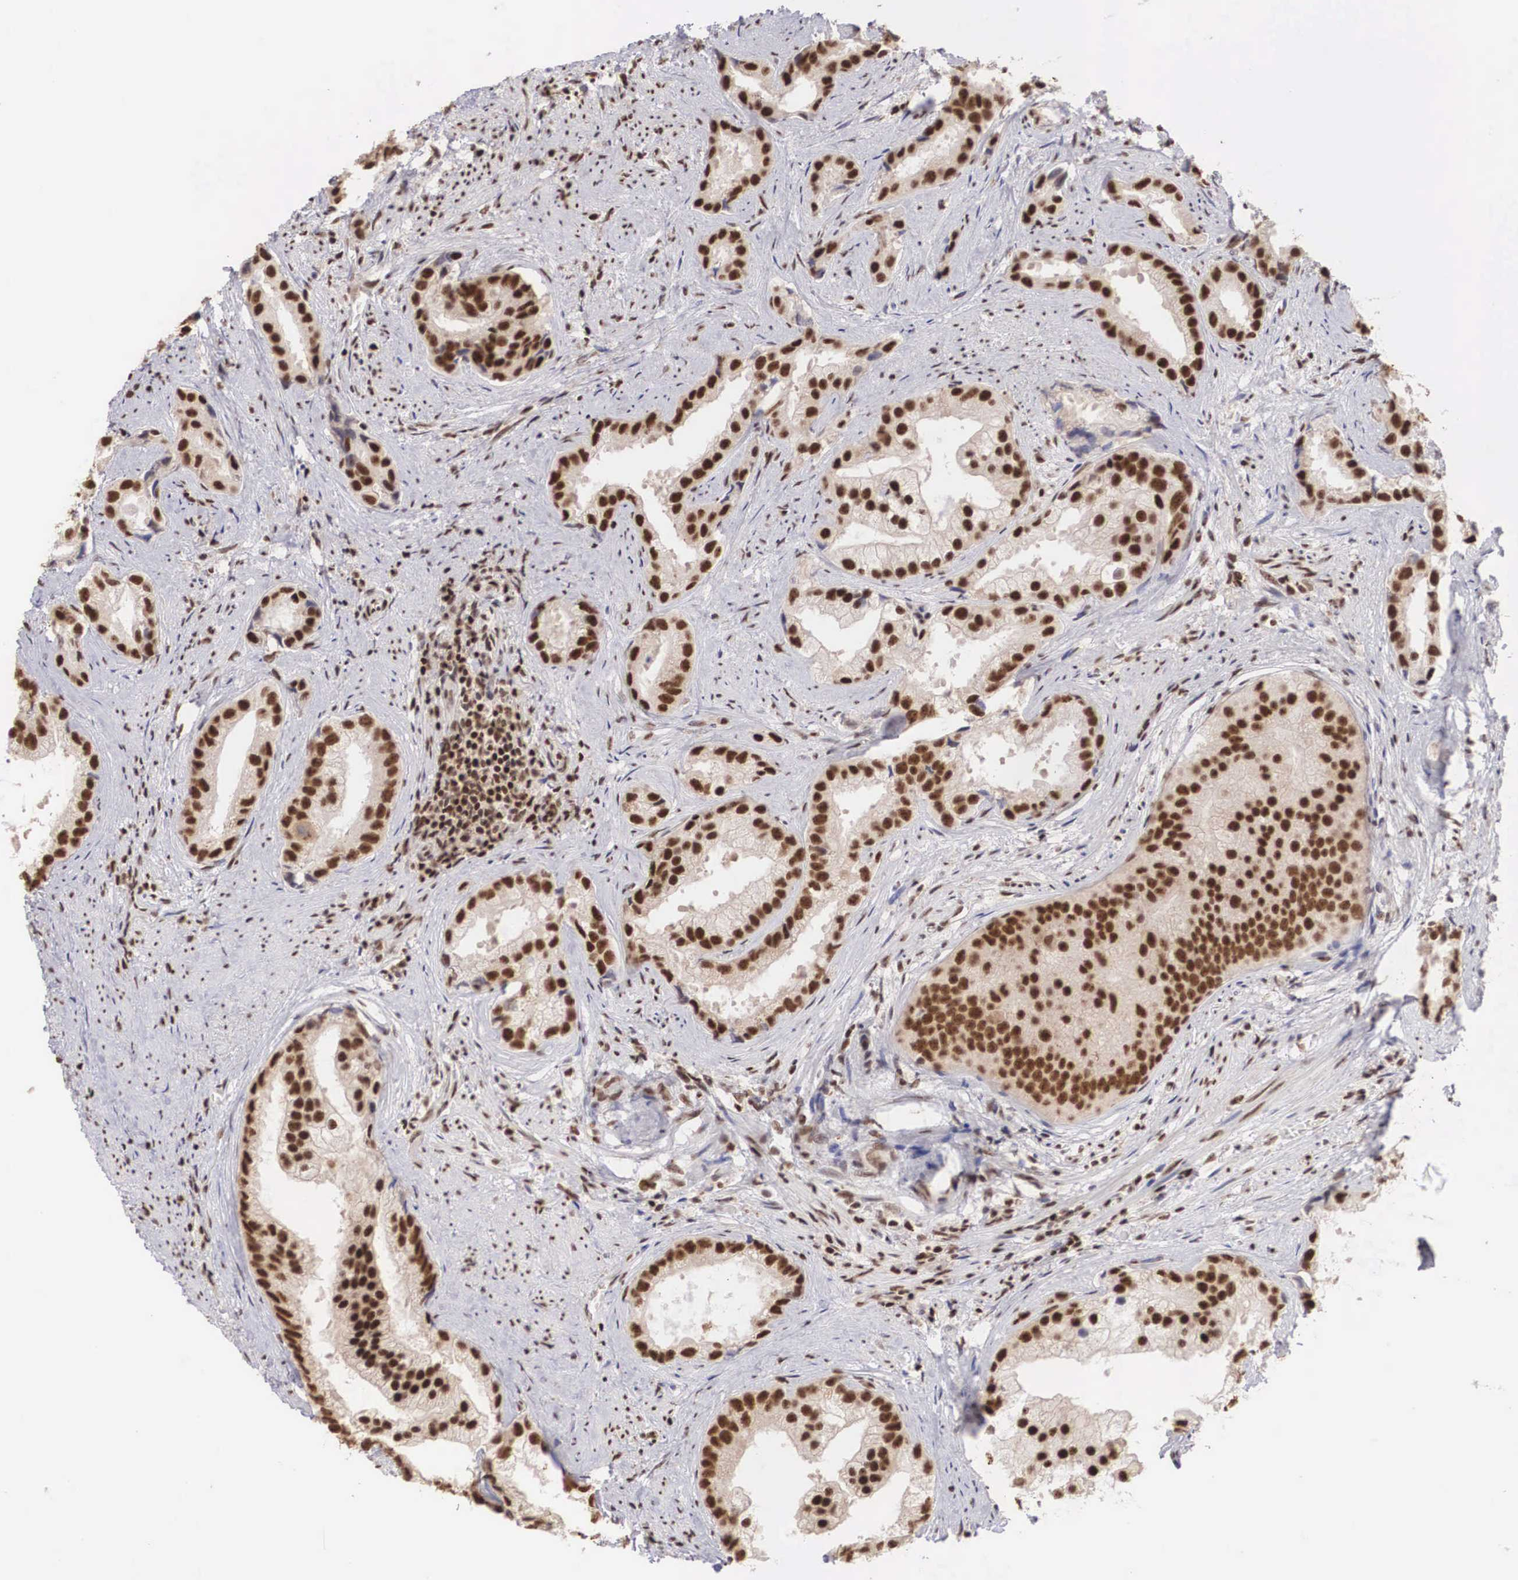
{"staining": {"intensity": "strong", "quantity": ">75%", "location": "nuclear"}, "tissue": "prostate cancer", "cell_type": "Tumor cells", "image_type": "cancer", "snomed": [{"axis": "morphology", "description": "Adenocarcinoma, Medium grade"}, {"axis": "topography", "description": "Prostate"}], "caption": "Protein staining of medium-grade adenocarcinoma (prostate) tissue demonstrates strong nuclear positivity in about >75% of tumor cells.", "gene": "HTATSF1", "patient": {"sex": "male", "age": 65}}